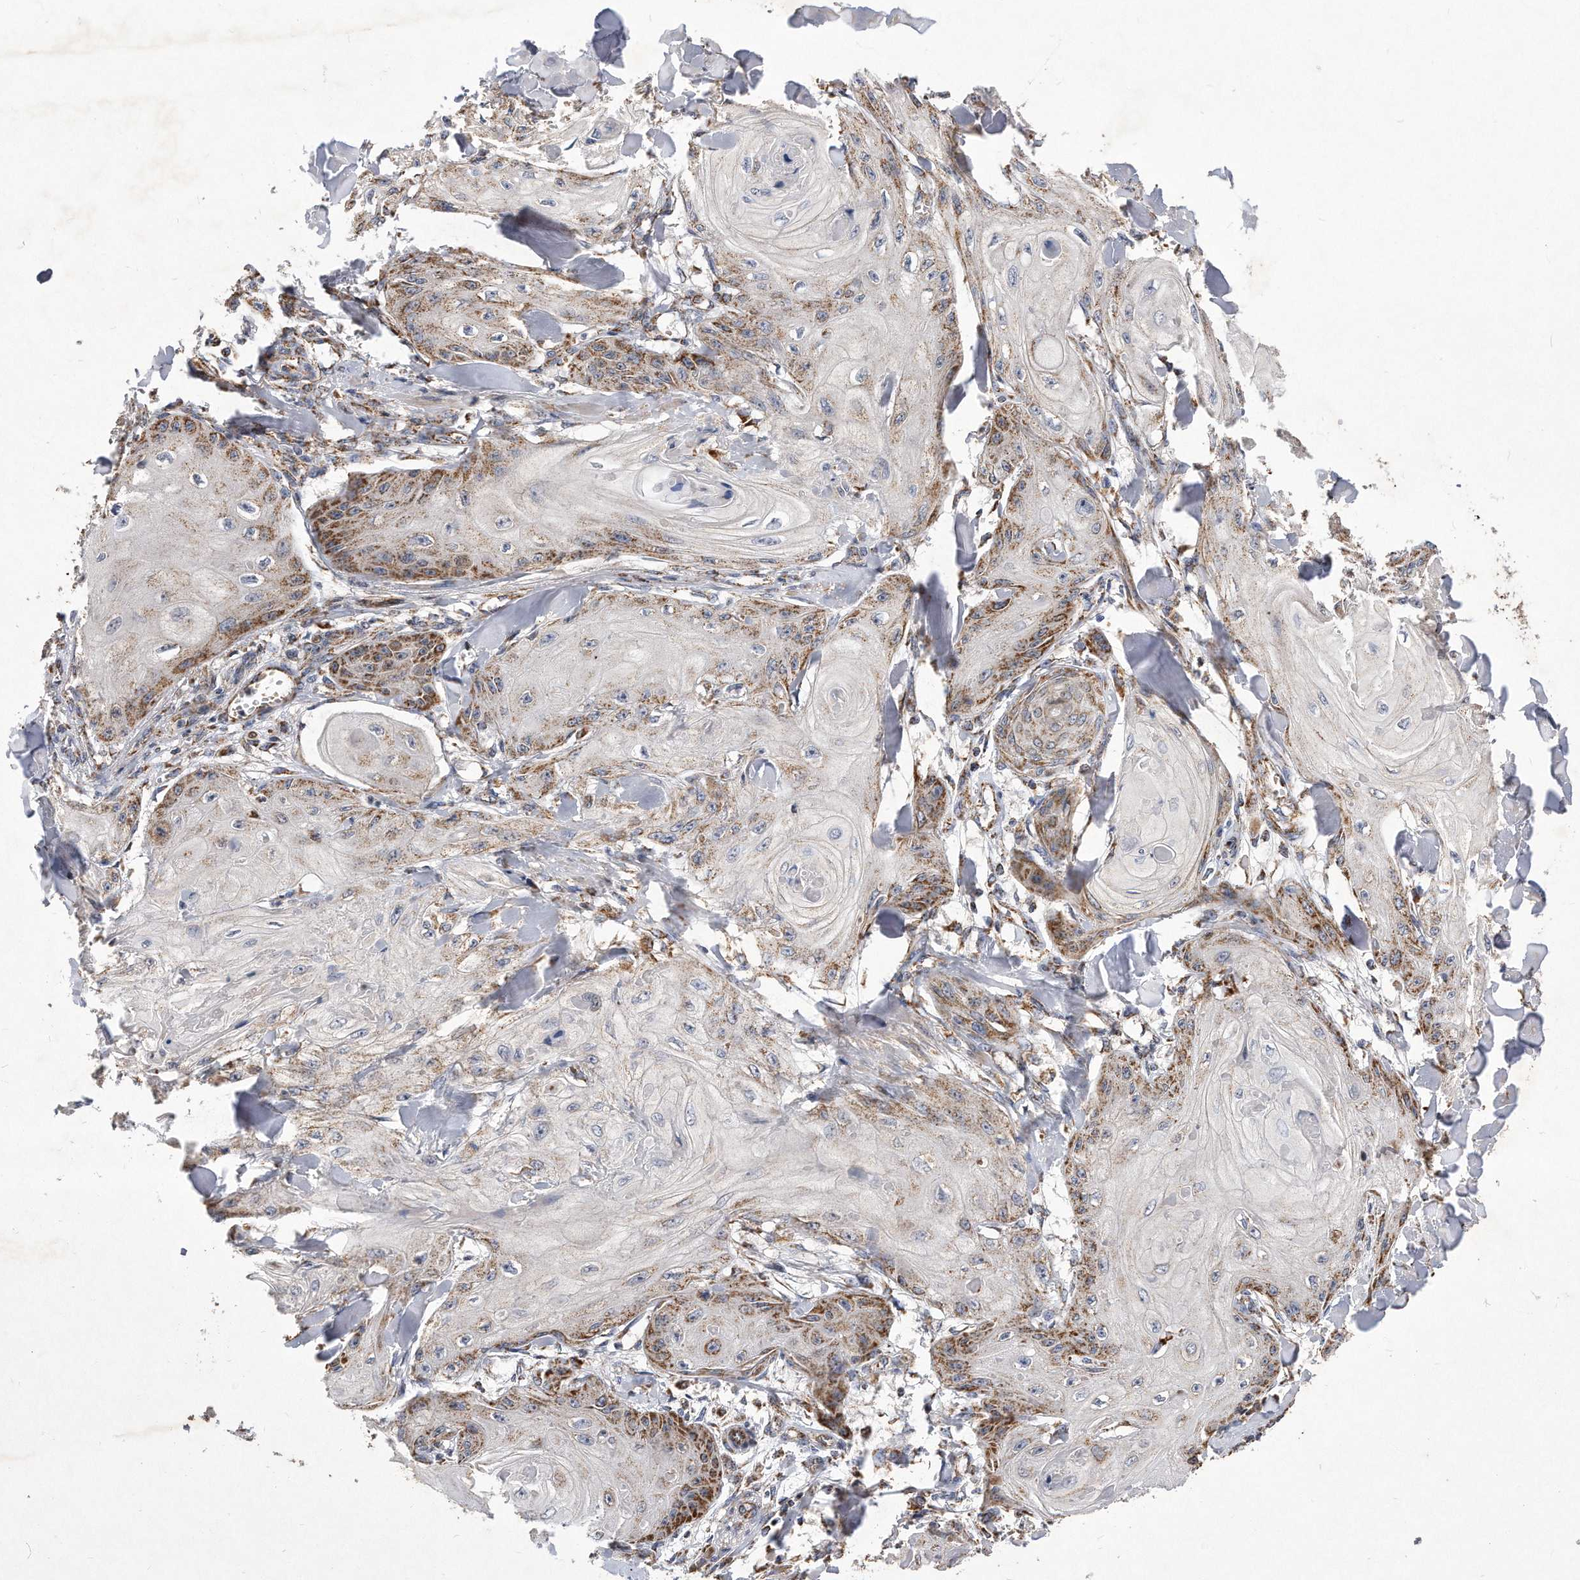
{"staining": {"intensity": "moderate", "quantity": "25%-75%", "location": "cytoplasmic/membranous"}, "tissue": "skin cancer", "cell_type": "Tumor cells", "image_type": "cancer", "snomed": [{"axis": "morphology", "description": "Squamous cell carcinoma, NOS"}, {"axis": "topography", "description": "Skin"}], "caption": "IHC micrograph of neoplastic tissue: squamous cell carcinoma (skin) stained using IHC shows medium levels of moderate protein expression localized specifically in the cytoplasmic/membranous of tumor cells, appearing as a cytoplasmic/membranous brown color.", "gene": "PPP5C", "patient": {"sex": "male", "age": 74}}